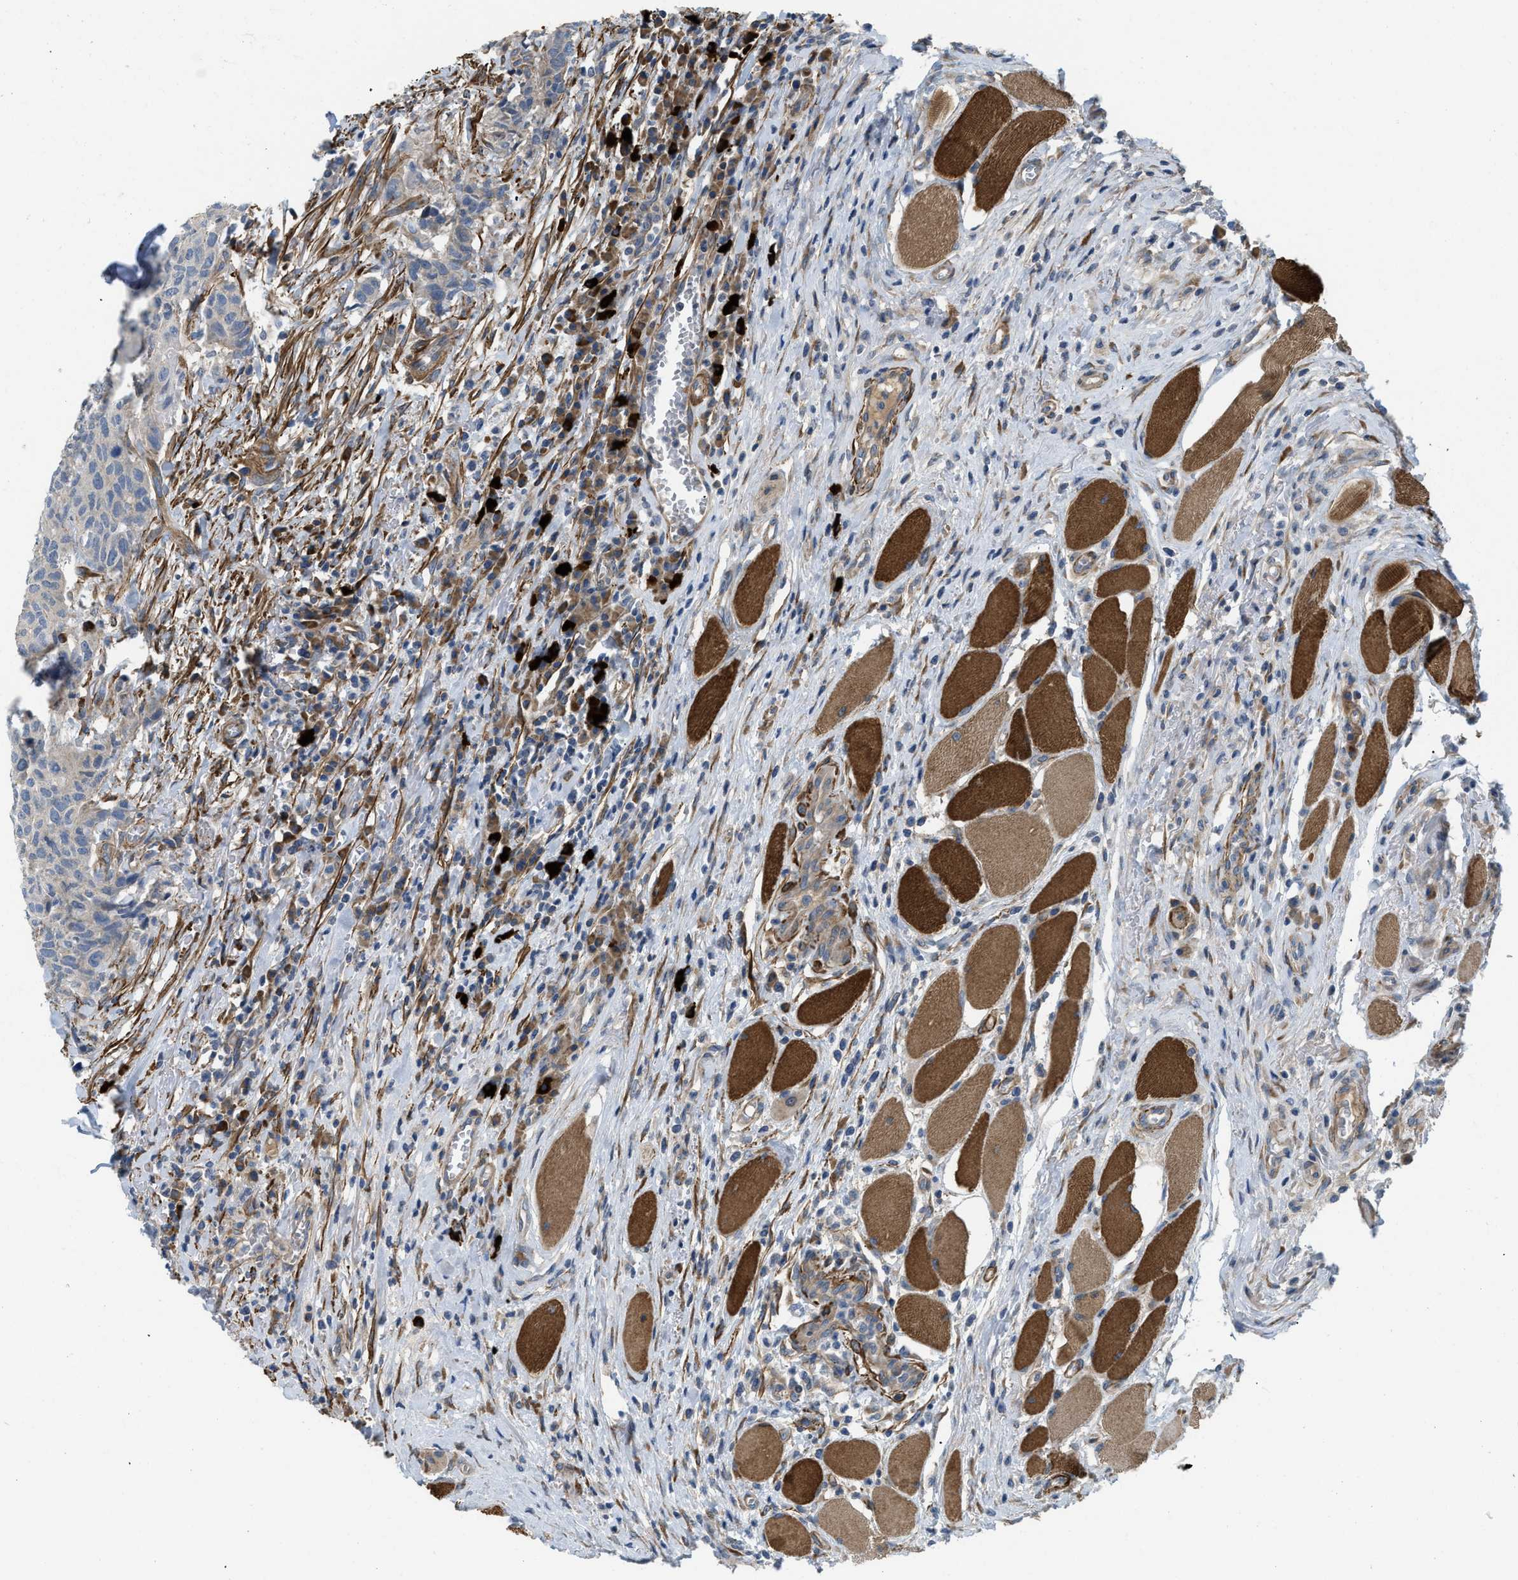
{"staining": {"intensity": "negative", "quantity": "none", "location": "none"}, "tissue": "head and neck cancer", "cell_type": "Tumor cells", "image_type": "cancer", "snomed": [{"axis": "morphology", "description": "Squamous cell carcinoma, NOS"}, {"axis": "topography", "description": "Head-Neck"}], "caption": "Head and neck cancer (squamous cell carcinoma) stained for a protein using IHC exhibits no expression tumor cells.", "gene": "BMPR1A", "patient": {"sex": "male", "age": 66}}